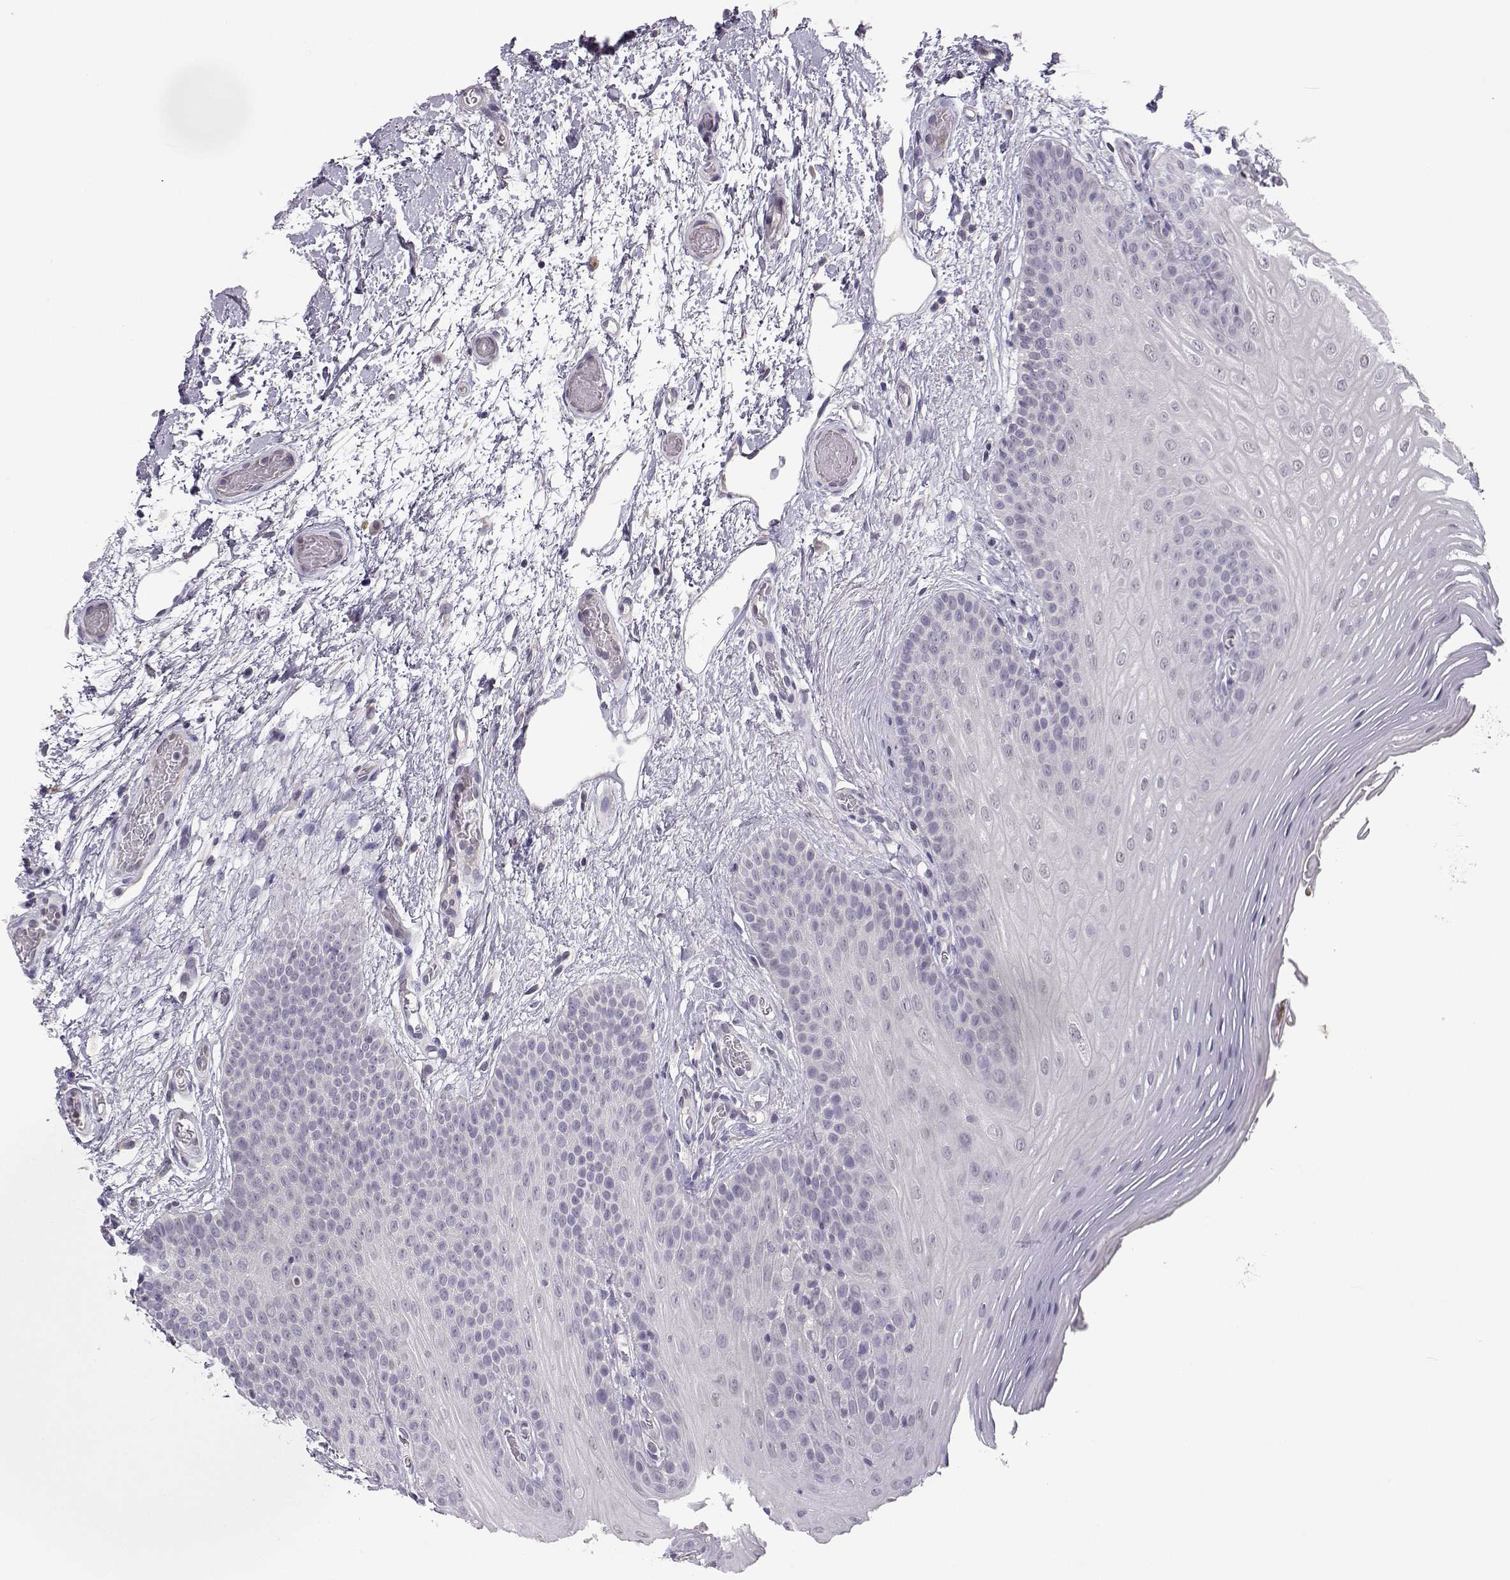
{"staining": {"intensity": "negative", "quantity": "none", "location": "none"}, "tissue": "oral mucosa", "cell_type": "Squamous epithelial cells", "image_type": "normal", "snomed": [{"axis": "morphology", "description": "Normal tissue, NOS"}, {"axis": "morphology", "description": "Squamous cell carcinoma, NOS"}, {"axis": "topography", "description": "Oral tissue"}, {"axis": "topography", "description": "Head-Neck"}], "caption": "Photomicrograph shows no significant protein staining in squamous epithelial cells of benign oral mucosa.", "gene": "MROH7", "patient": {"sex": "male", "age": 78}}